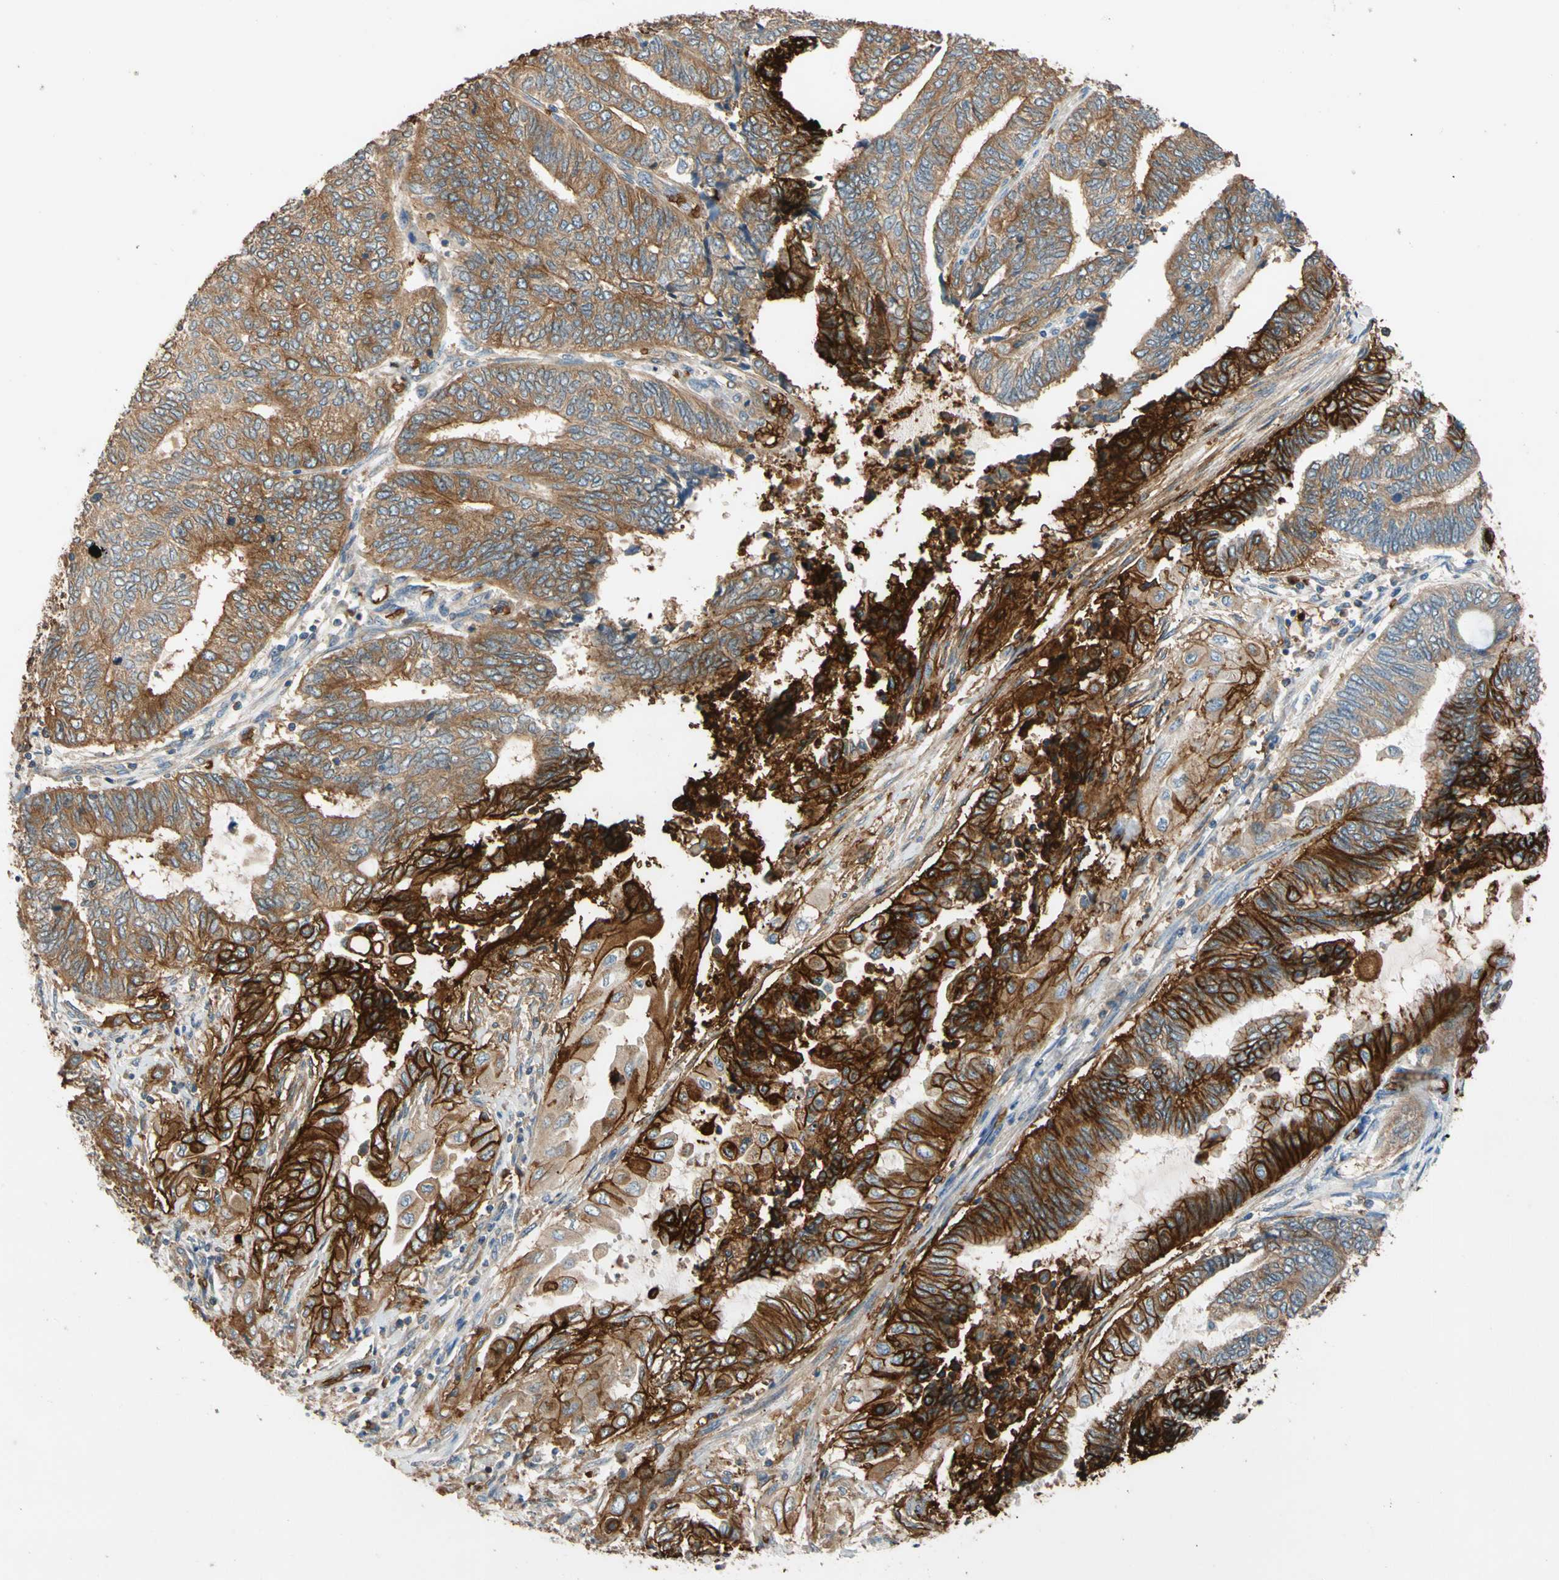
{"staining": {"intensity": "strong", "quantity": ">75%", "location": "cytoplasmic/membranous"}, "tissue": "endometrial cancer", "cell_type": "Tumor cells", "image_type": "cancer", "snomed": [{"axis": "morphology", "description": "Adenocarcinoma, NOS"}, {"axis": "topography", "description": "Uterus"}, {"axis": "topography", "description": "Endometrium"}], "caption": "Strong cytoplasmic/membranous staining is appreciated in approximately >75% of tumor cells in endometrial cancer (adenocarcinoma). Nuclei are stained in blue.", "gene": "RIOK2", "patient": {"sex": "female", "age": 70}}